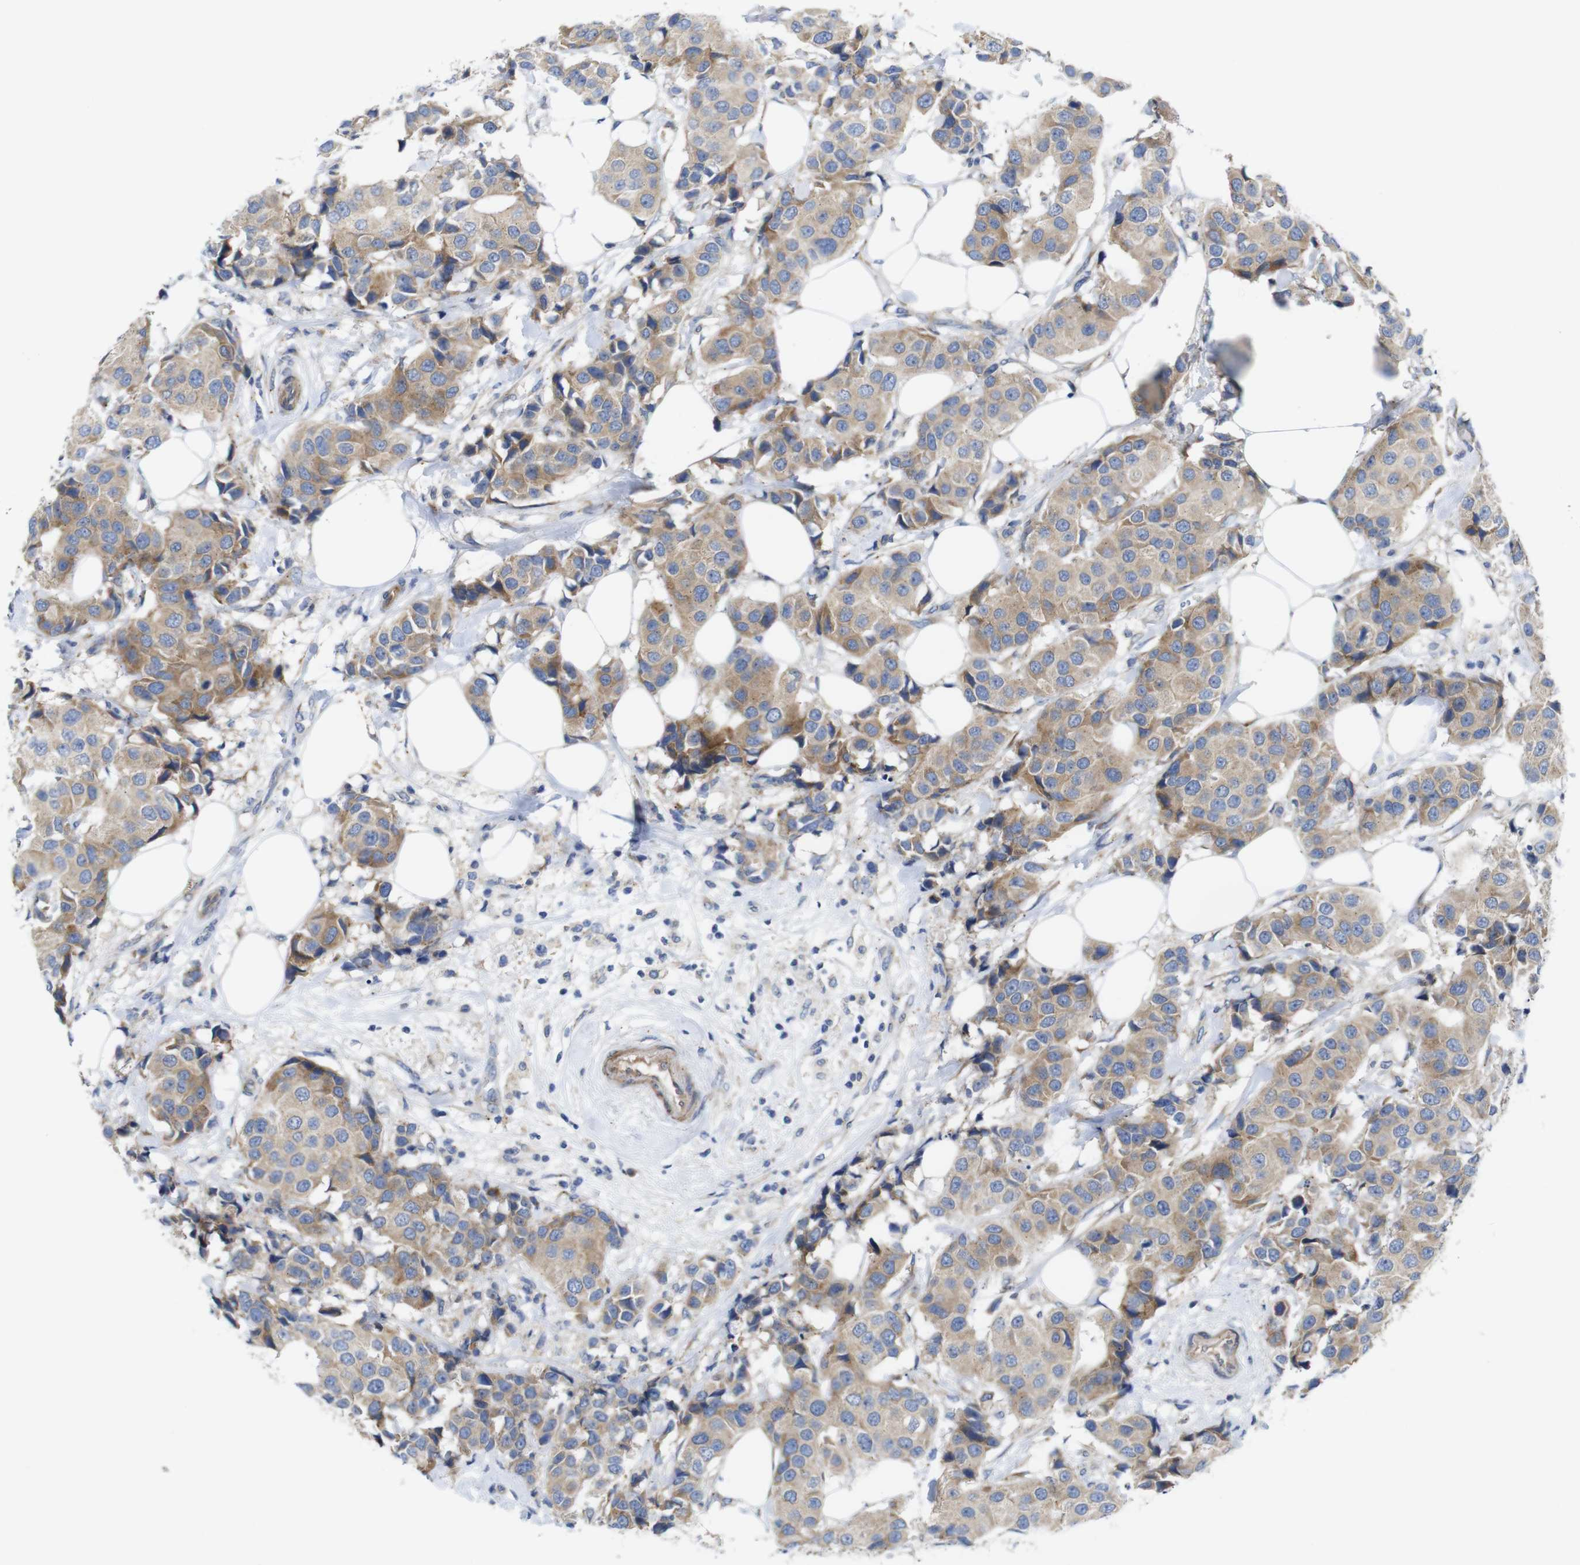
{"staining": {"intensity": "moderate", "quantity": ">75%", "location": "cytoplasmic/membranous"}, "tissue": "breast cancer", "cell_type": "Tumor cells", "image_type": "cancer", "snomed": [{"axis": "morphology", "description": "Normal tissue, NOS"}, {"axis": "morphology", "description": "Duct carcinoma"}, {"axis": "topography", "description": "Breast"}], "caption": "An immunohistochemistry photomicrograph of tumor tissue is shown. Protein staining in brown highlights moderate cytoplasmic/membranous positivity in breast cancer (invasive ductal carcinoma) within tumor cells.", "gene": "DDRGK1", "patient": {"sex": "female", "age": 39}}